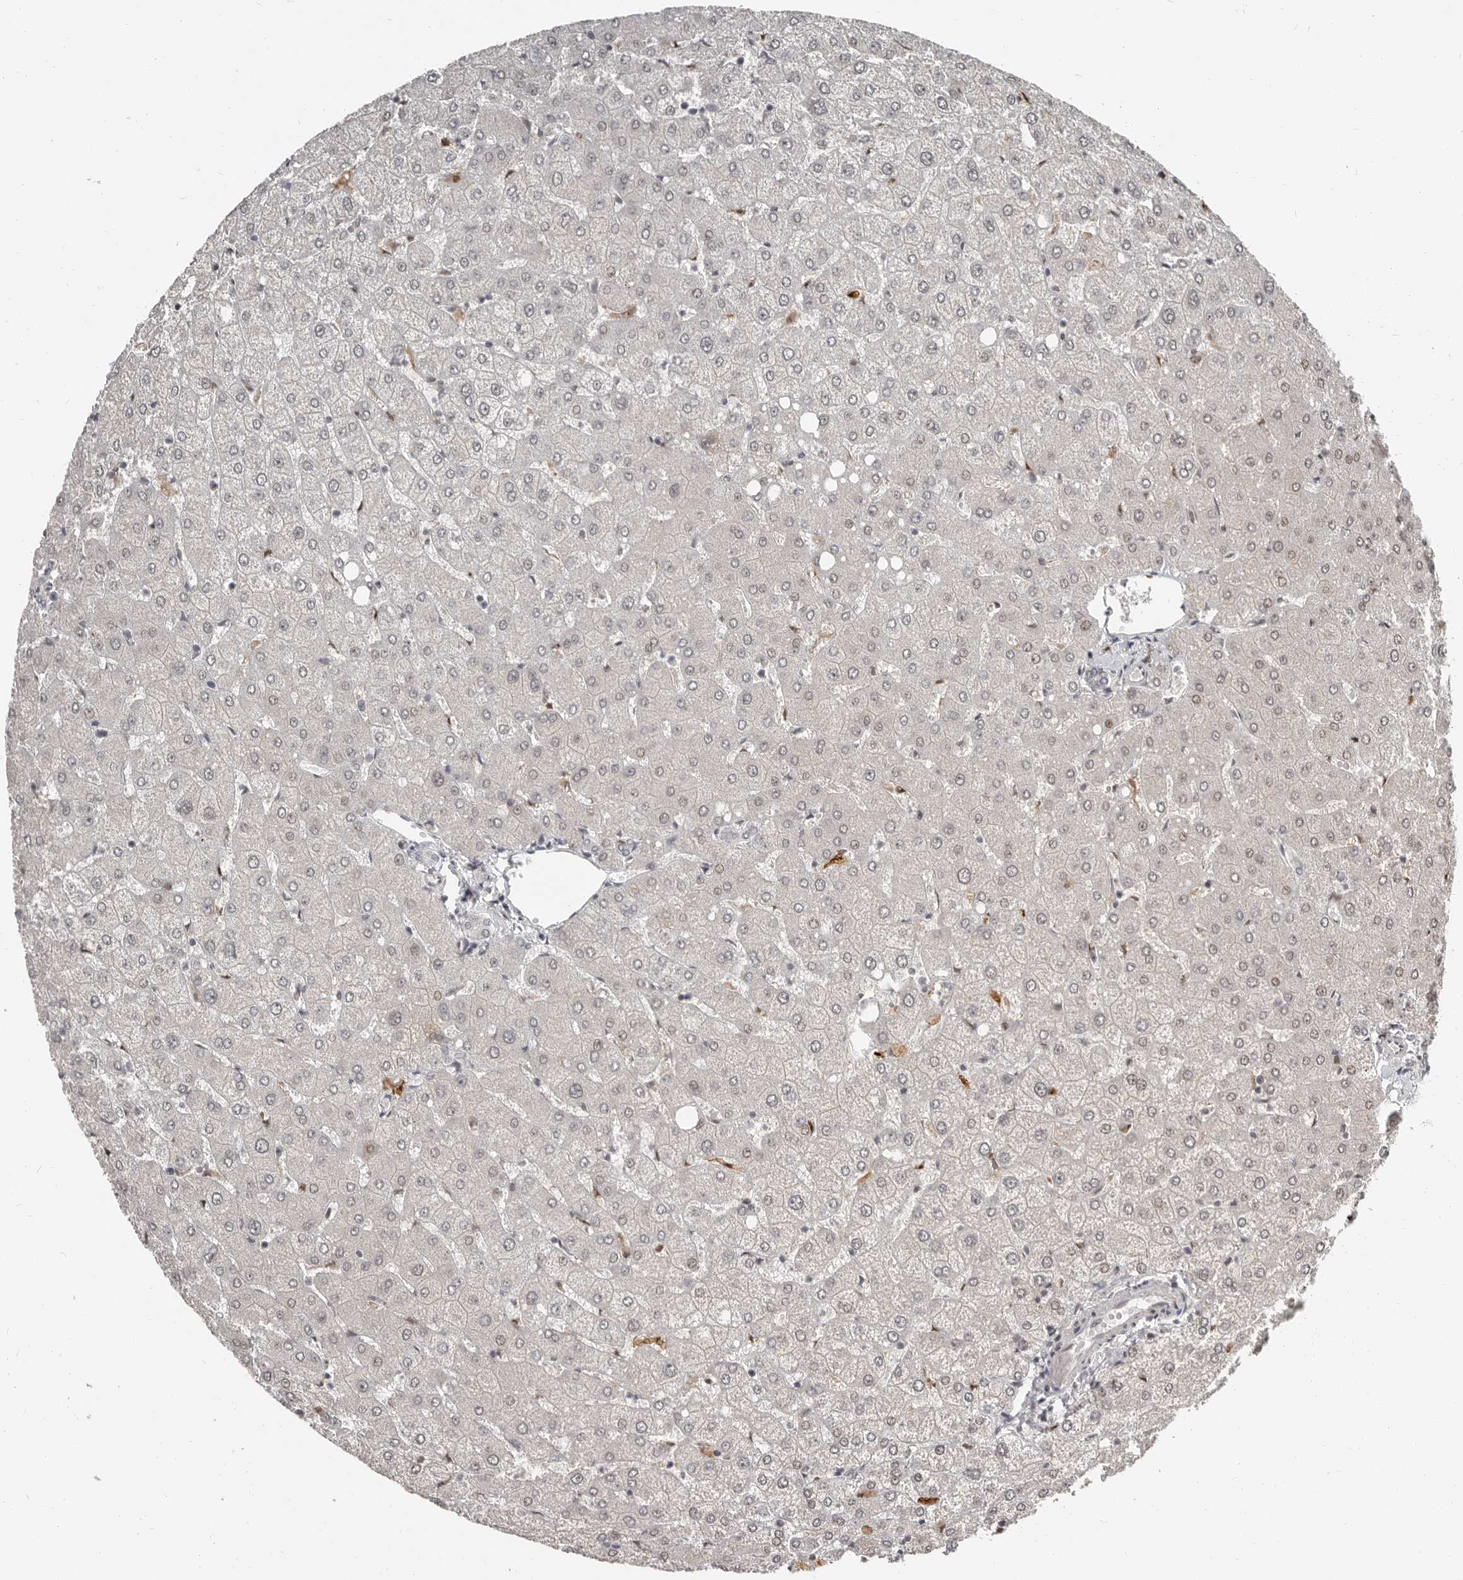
{"staining": {"intensity": "negative", "quantity": "none", "location": "none"}, "tissue": "liver", "cell_type": "Cholangiocytes", "image_type": "normal", "snomed": [{"axis": "morphology", "description": "Normal tissue, NOS"}, {"axis": "topography", "description": "Liver"}], "caption": "IHC photomicrograph of unremarkable liver stained for a protein (brown), which exhibits no expression in cholangiocytes. (Brightfield microscopy of DAB (3,3'-diaminobenzidine) IHC at high magnification).", "gene": "APOL6", "patient": {"sex": "female", "age": 54}}